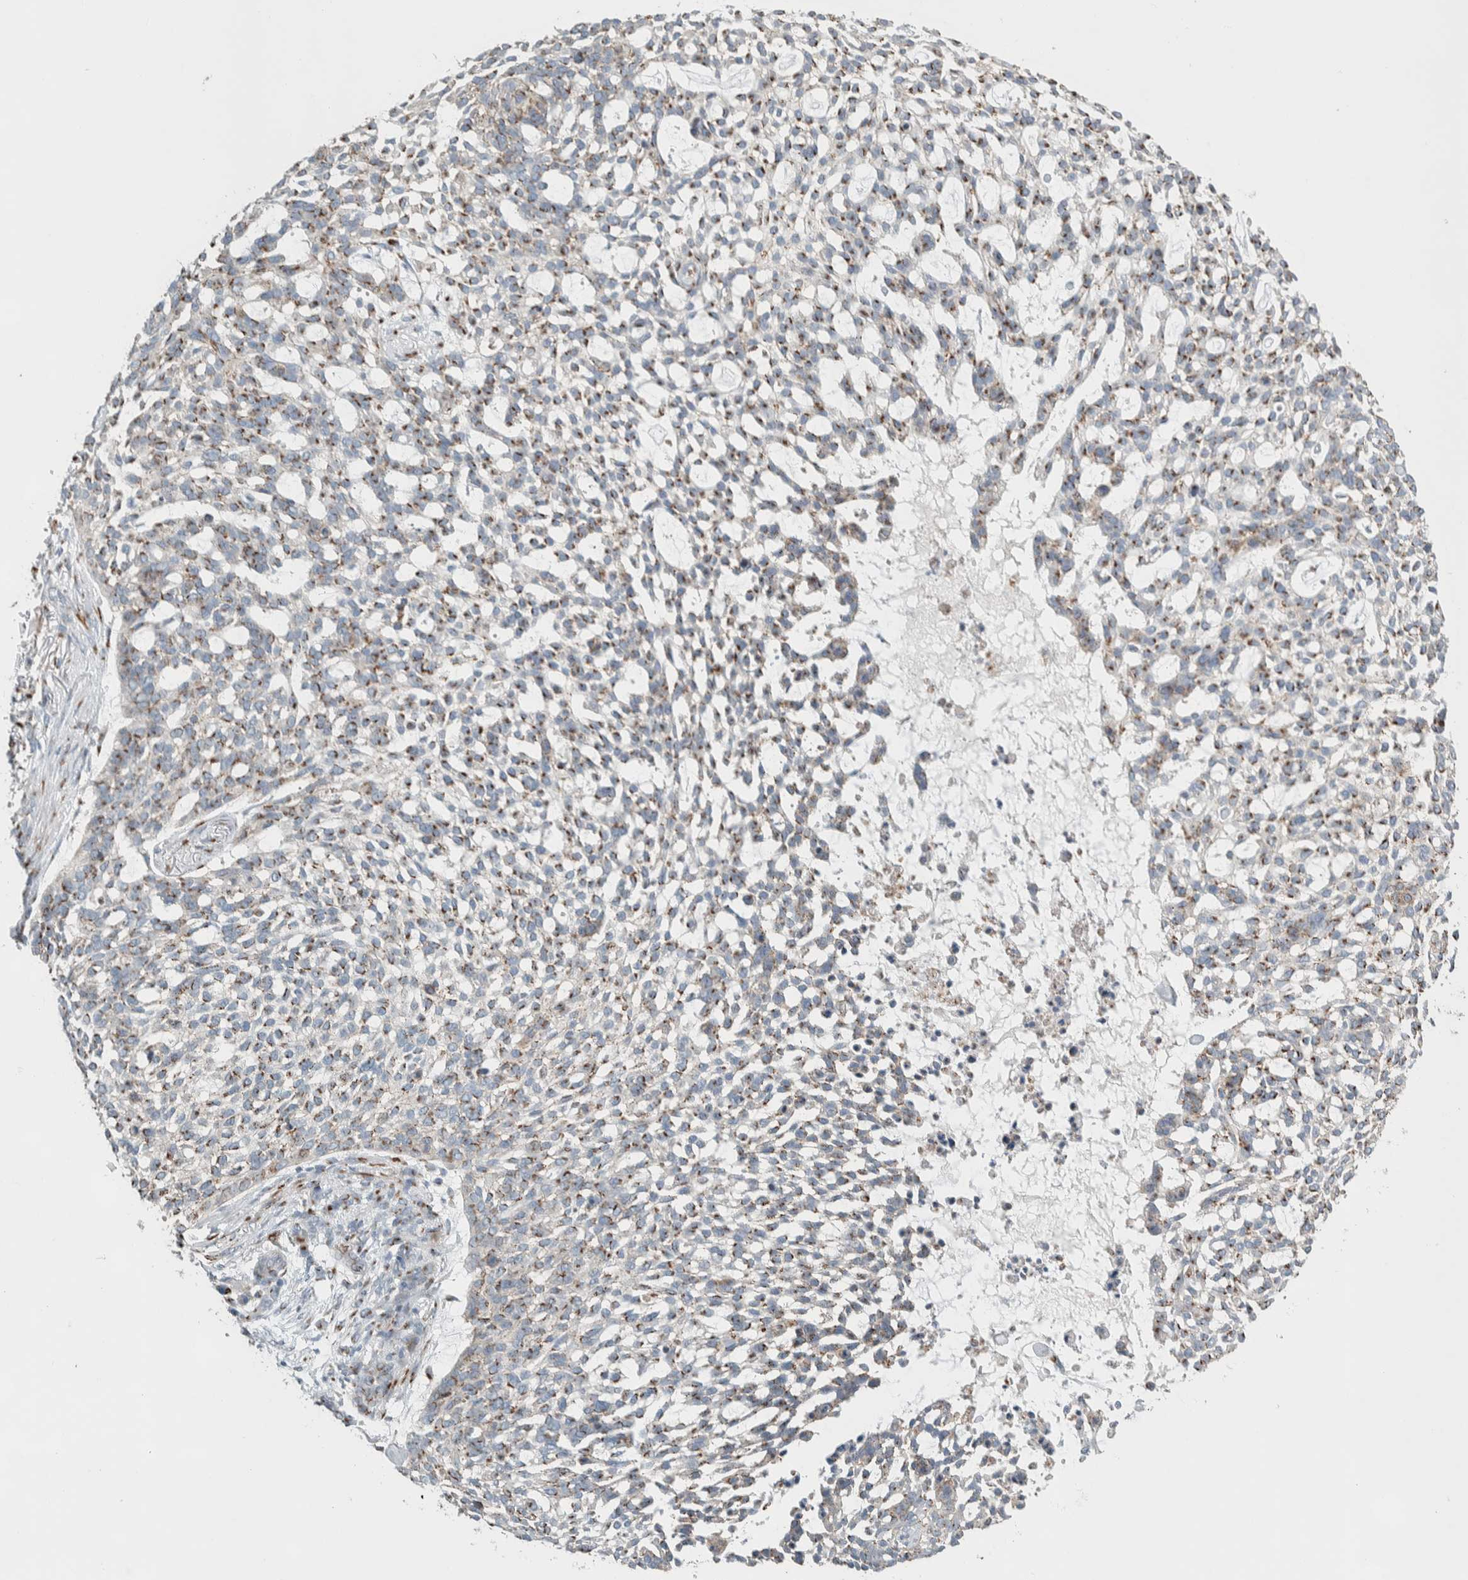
{"staining": {"intensity": "weak", "quantity": ">75%", "location": "cytoplasmic/membranous"}, "tissue": "skin cancer", "cell_type": "Tumor cells", "image_type": "cancer", "snomed": [{"axis": "morphology", "description": "Basal cell carcinoma"}, {"axis": "topography", "description": "Skin"}], "caption": "Skin basal cell carcinoma stained with a brown dye reveals weak cytoplasmic/membranous positive expression in about >75% of tumor cells.", "gene": "SLC38A10", "patient": {"sex": "female", "age": 64}}